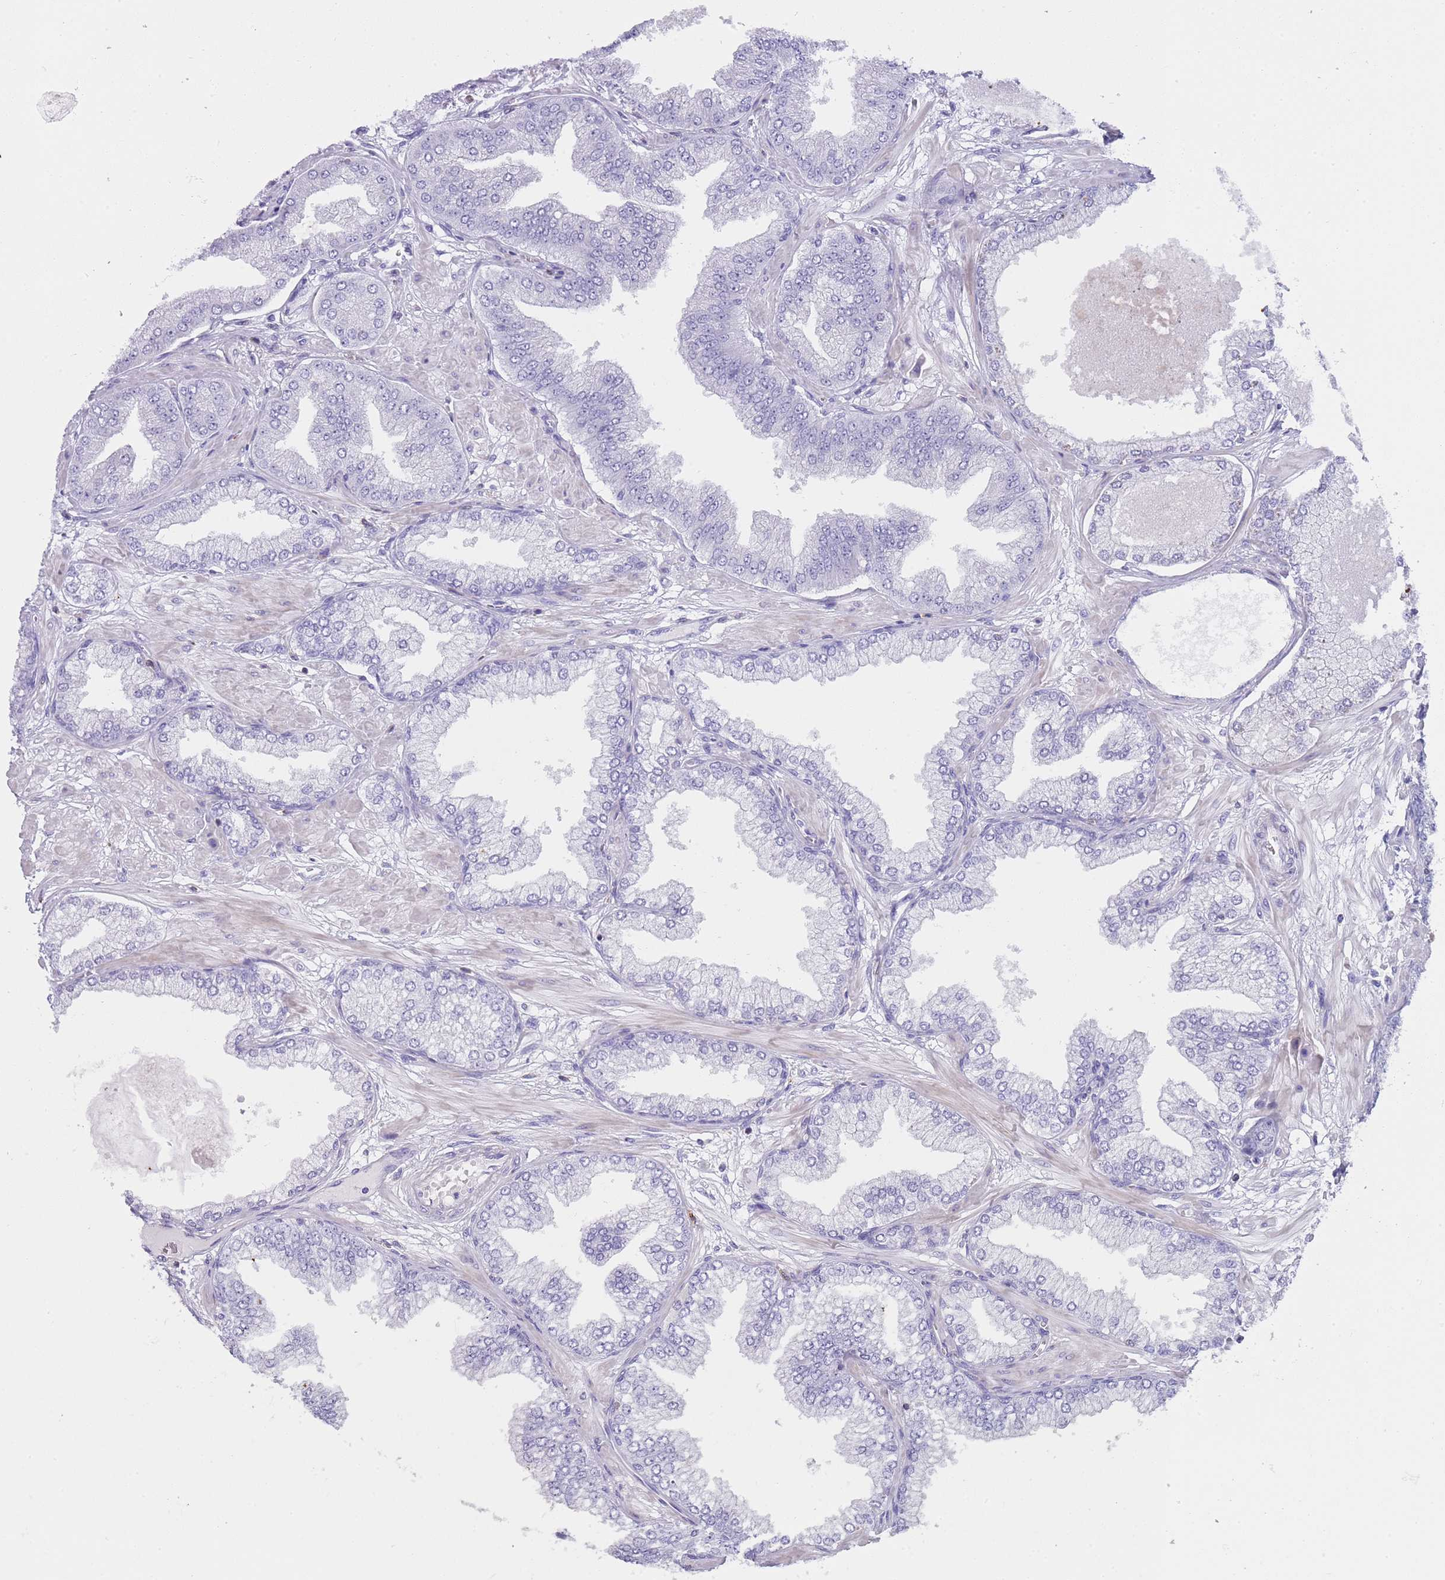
{"staining": {"intensity": "negative", "quantity": "none", "location": "none"}, "tissue": "prostate cancer", "cell_type": "Tumor cells", "image_type": "cancer", "snomed": [{"axis": "morphology", "description": "Adenocarcinoma, Low grade"}, {"axis": "topography", "description": "Prostate"}], "caption": "Immunohistochemistry of human prostate cancer demonstrates no positivity in tumor cells.", "gene": "NBPF20", "patient": {"sex": "male", "age": 55}}